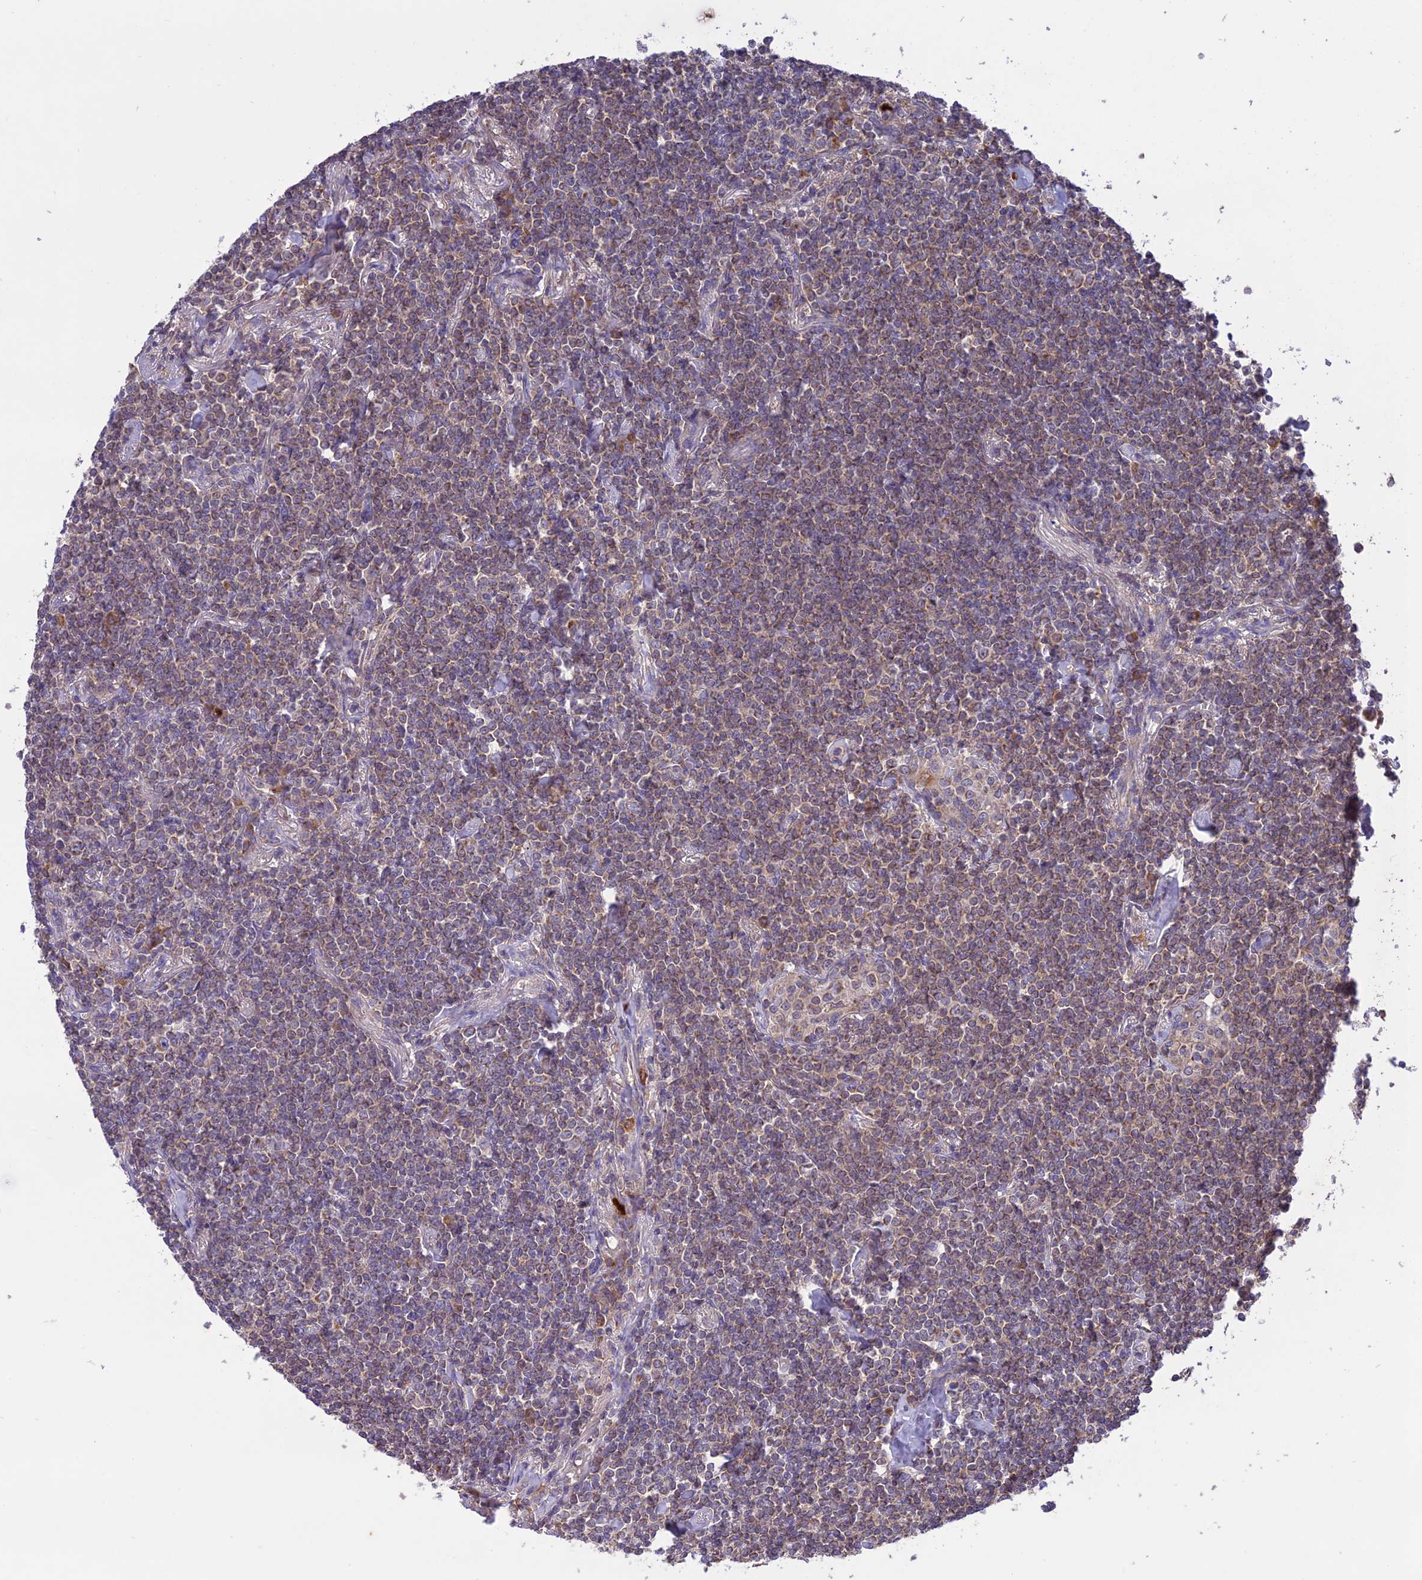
{"staining": {"intensity": "weak", "quantity": "25%-75%", "location": "cytoplasmic/membranous"}, "tissue": "lymphoma", "cell_type": "Tumor cells", "image_type": "cancer", "snomed": [{"axis": "morphology", "description": "Malignant lymphoma, non-Hodgkin's type, Low grade"}, {"axis": "topography", "description": "Lung"}], "caption": "Protein staining demonstrates weak cytoplasmic/membranous positivity in about 25%-75% of tumor cells in low-grade malignant lymphoma, non-Hodgkin's type. (DAB = brown stain, brightfield microscopy at high magnification).", "gene": "NDUFAF1", "patient": {"sex": "female", "age": 71}}